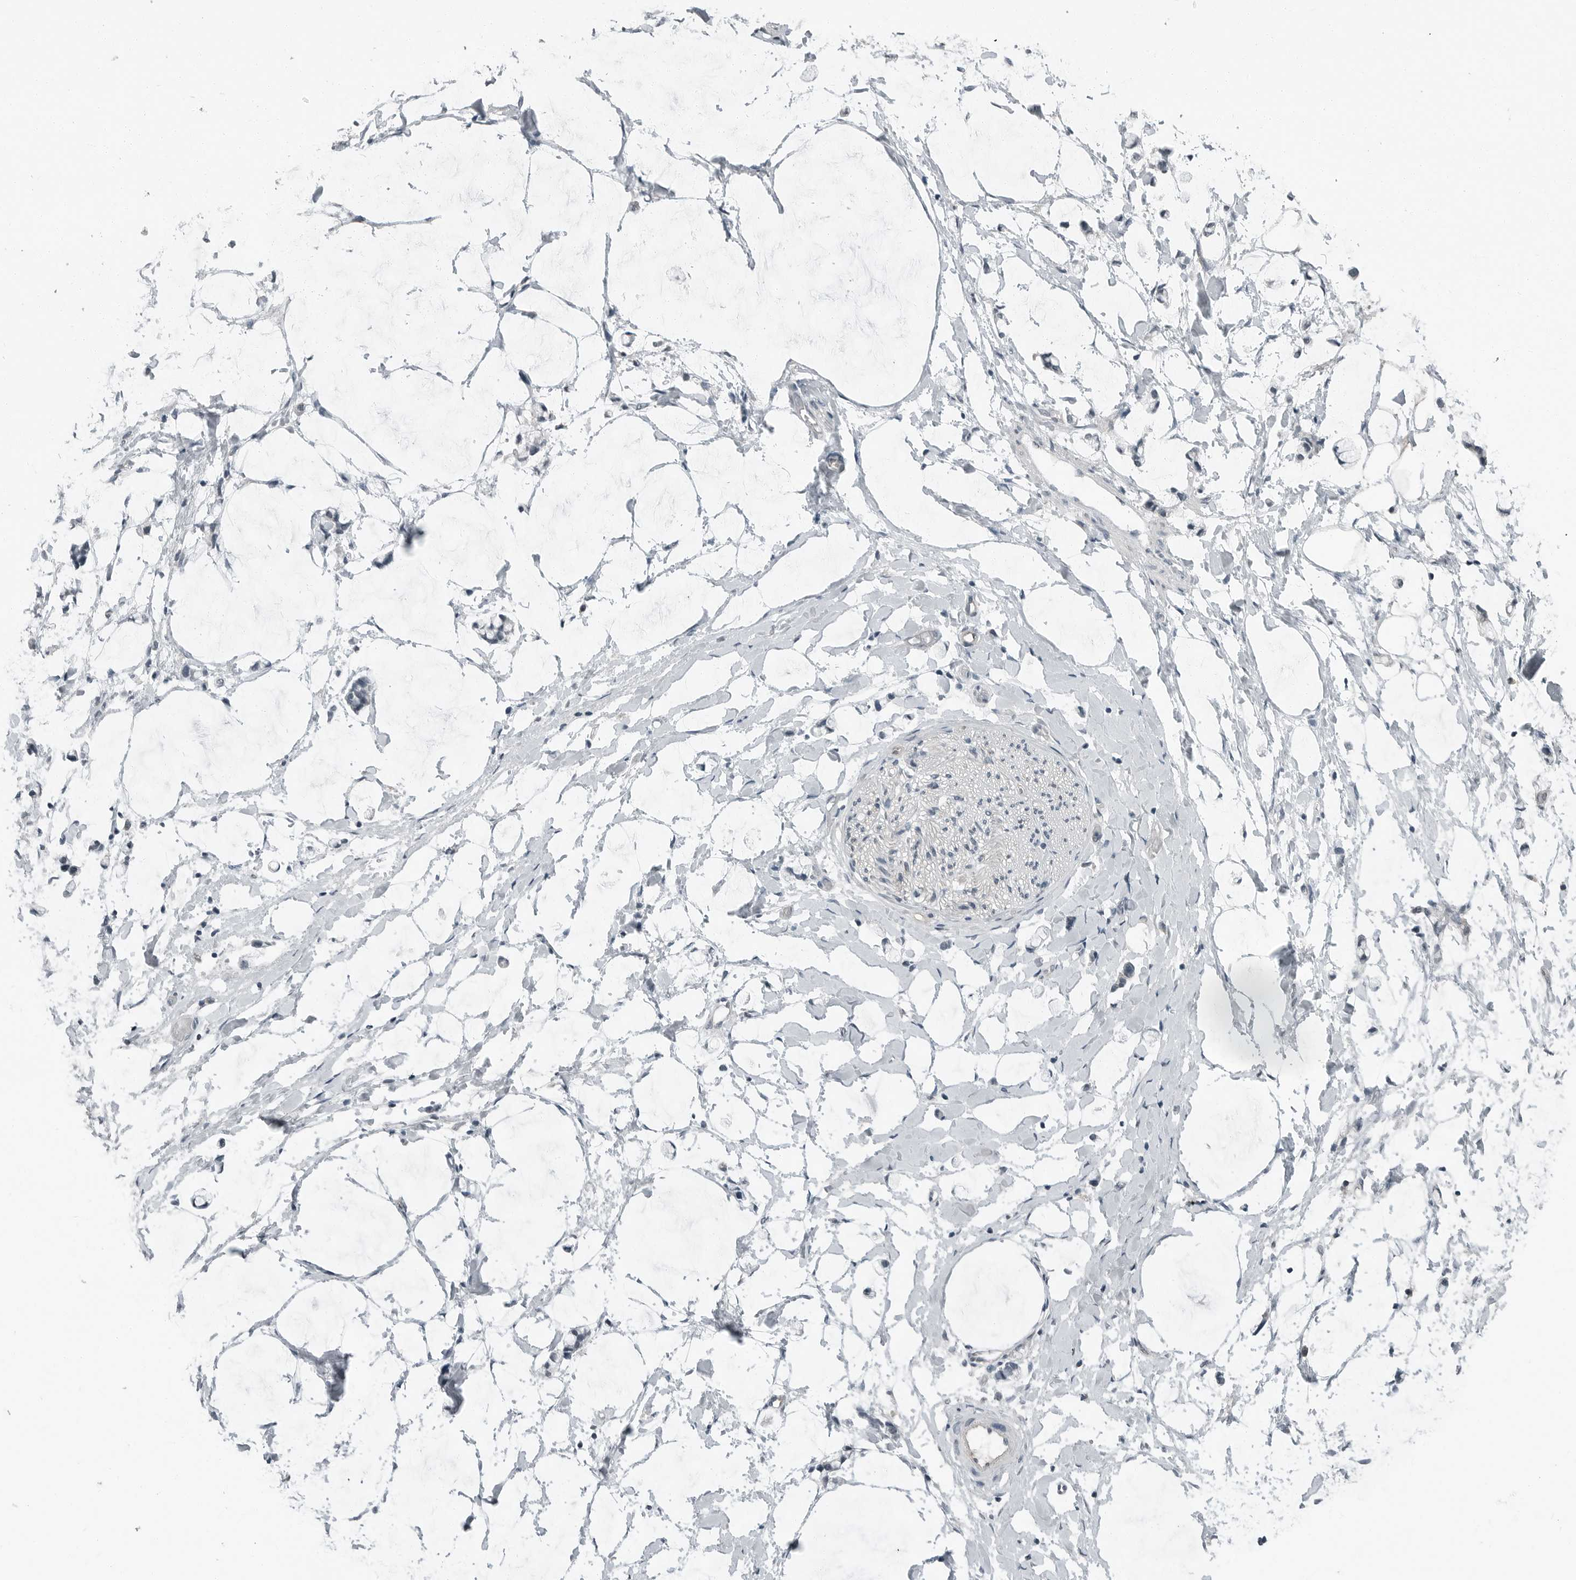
{"staining": {"intensity": "negative", "quantity": "none", "location": "none"}, "tissue": "adipose tissue", "cell_type": "Adipocytes", "image_type": "normal", "snomed": [{"axis": "morphology", "description": "Normal tissue, NOS"}, {"axis": "morphology", "description": "Adenocarcinoma, NOS"}, {"axis": "topography", "description": "Colon"}, {"axis": "topography", "description": "Peripheral nerve tissue"}], "caption": "The image shows no significant expression in adipocytes of adipose tissue.", "gene": "ENSG00000286112", "patient": {"sex": "male", "age": 14}}